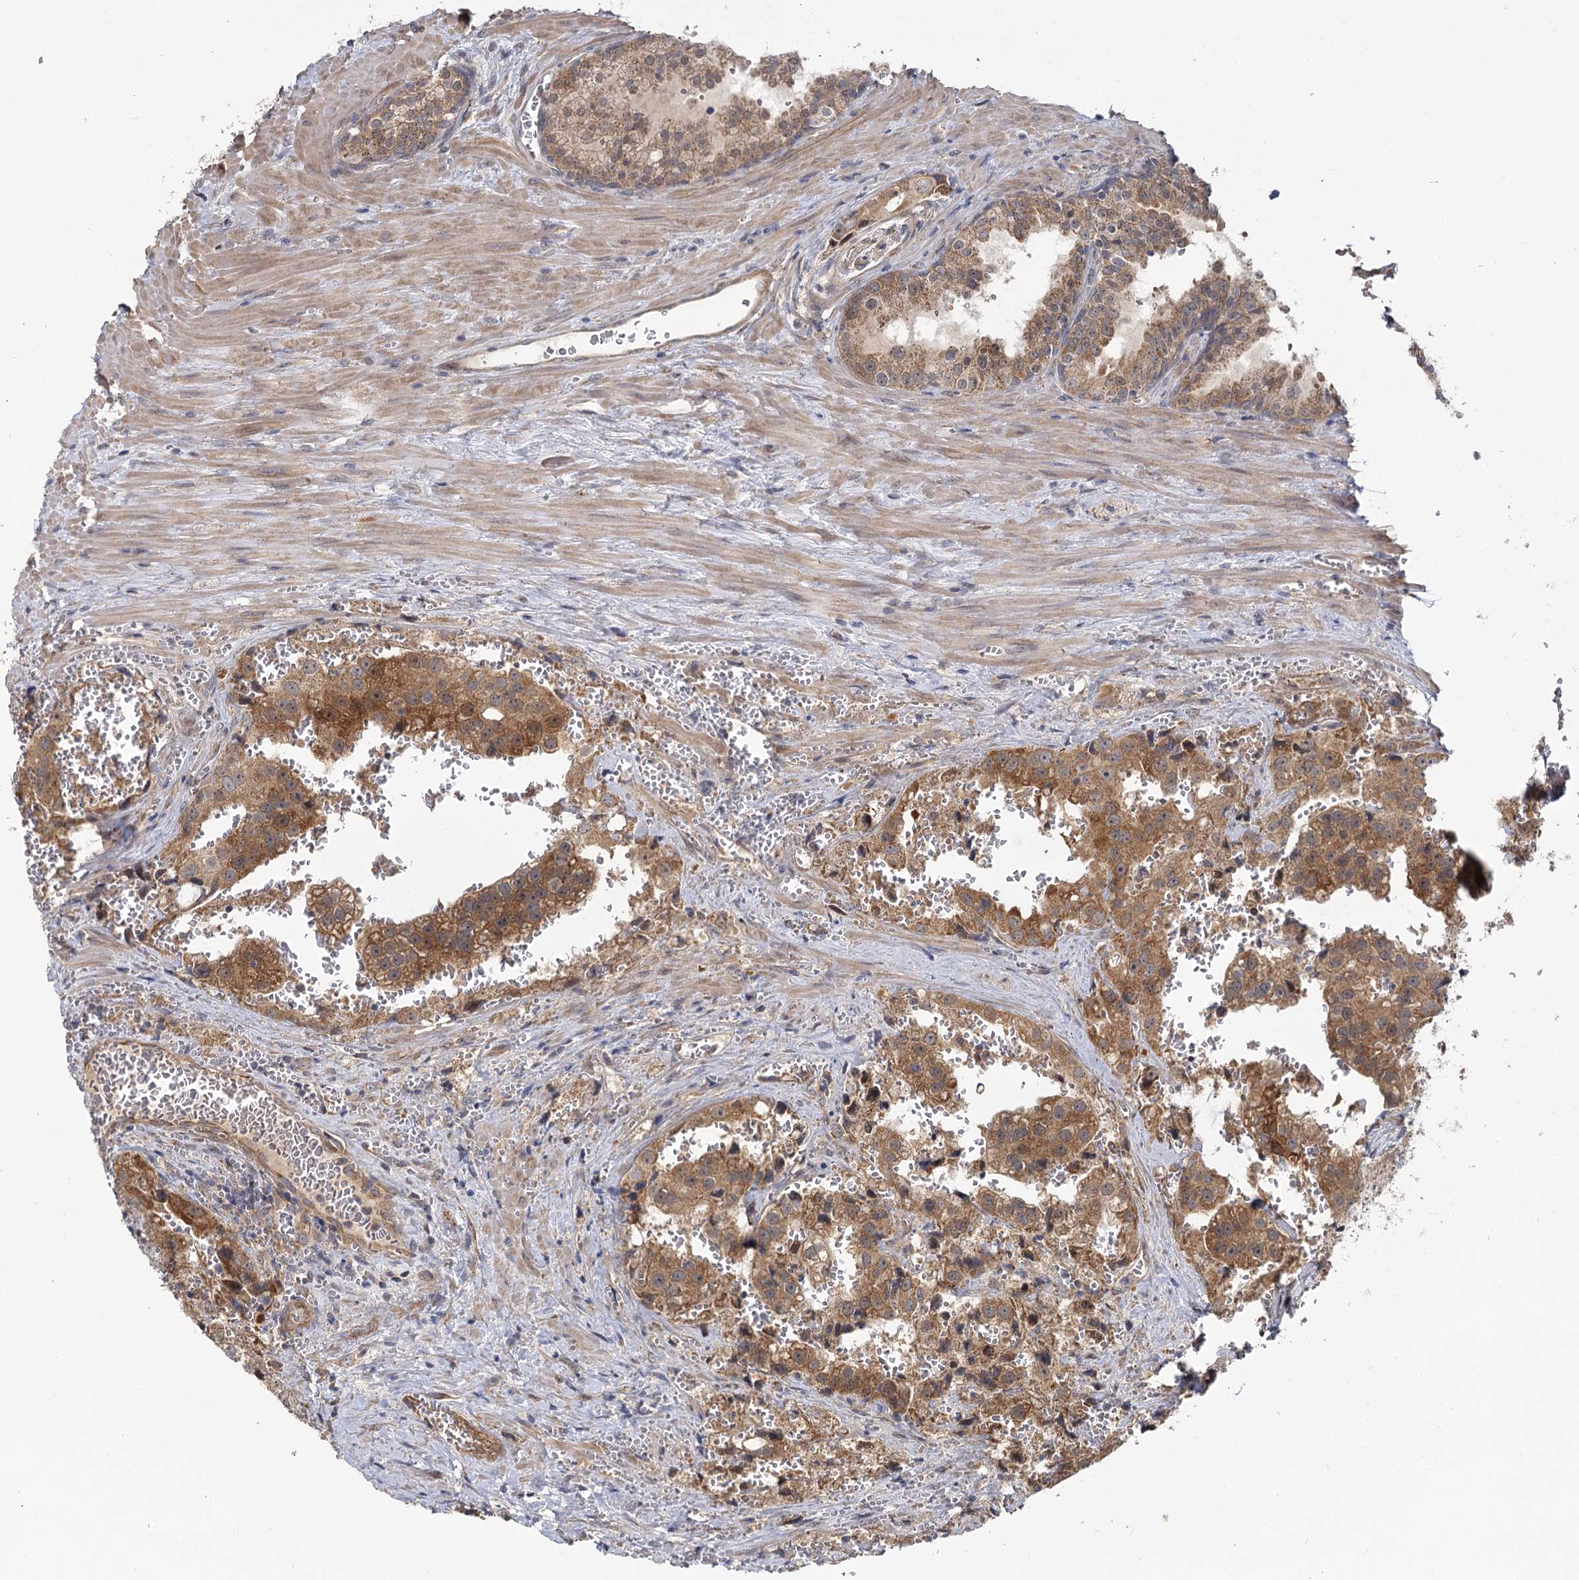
{"staining": {"intensity": "moderate", "quantity": ">75%", "location": "cytoplasmic/membranous"}, "tissue": "prostate cancer", "cell_type": "Tumor cells", "image_type": "cancer", "snomed": [{"axis": "morphology", "description": "Adenocarcinoma, High grade"}, {"axis": "topography", "description": "Prostate"}], "caption": "Immunohistochemical staining of prostate cancer (adenocarcinoma (high-grade)) exhibits medium levels of moderate cytoplasmic/membranous protein positivity in approximately >75% of tumor cells.", "gene": "TBC1D9B", "patient": {"sex": "male", "age": 68}}